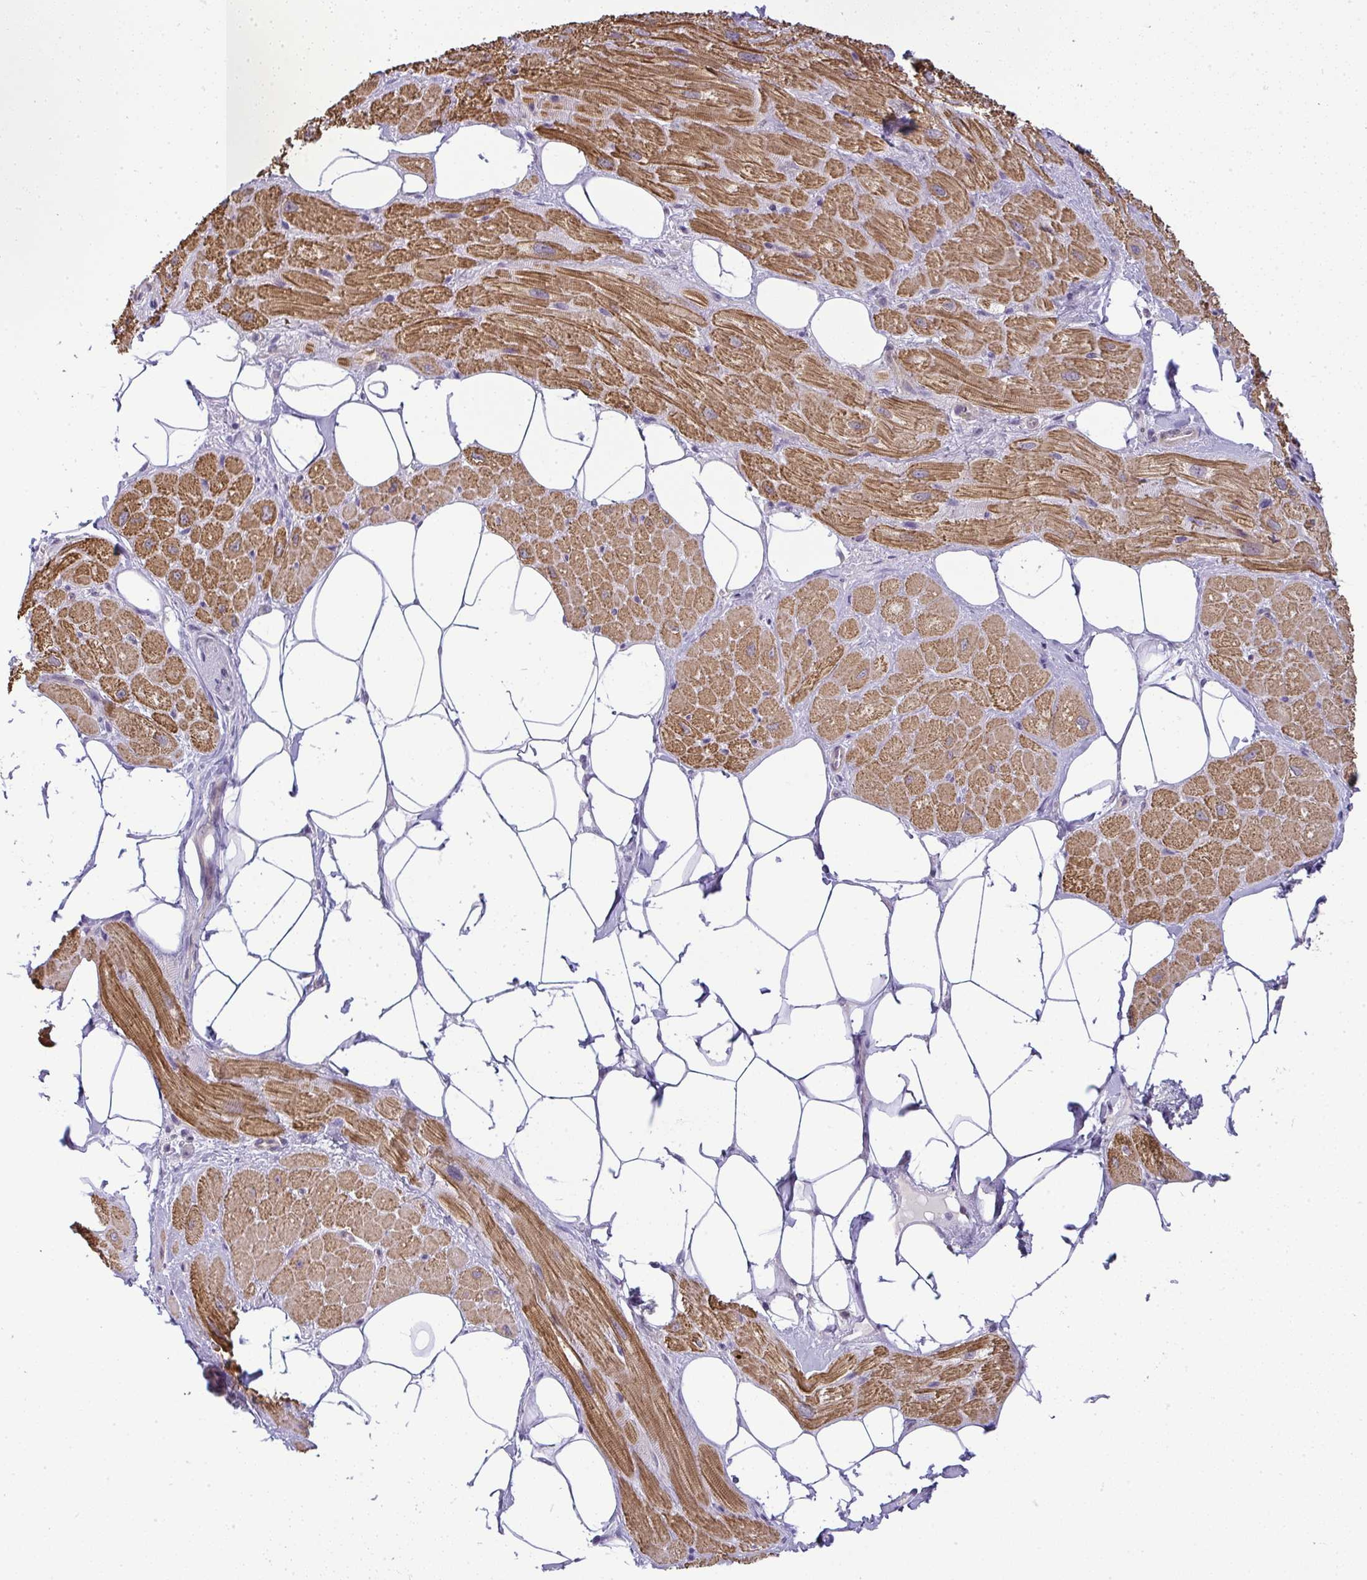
{"staining": {"intensity": "moderate", "quantity": "25%-75%", "location": "cytoplasmic/membranous"}, "tissue": "heart muscle", "cell_type": "Cardiomyocytes", "image_type": "normal", "snomed": [{"axis": "morphology", "description": "Normal tissue, NOS"}, {"axis": "topography", "description": "Heart"}], "caption": "IHC (DAB) staining of normal heart muscle reveals moderate cytoplasmic/membranous protein staining in approximately 25%-75% of cardiomyocytes. The protein is shown in brown color, while the nuclei are stained blue.", "gene": "DZIP1", "patient": {"sex": "male", "age": 62}}